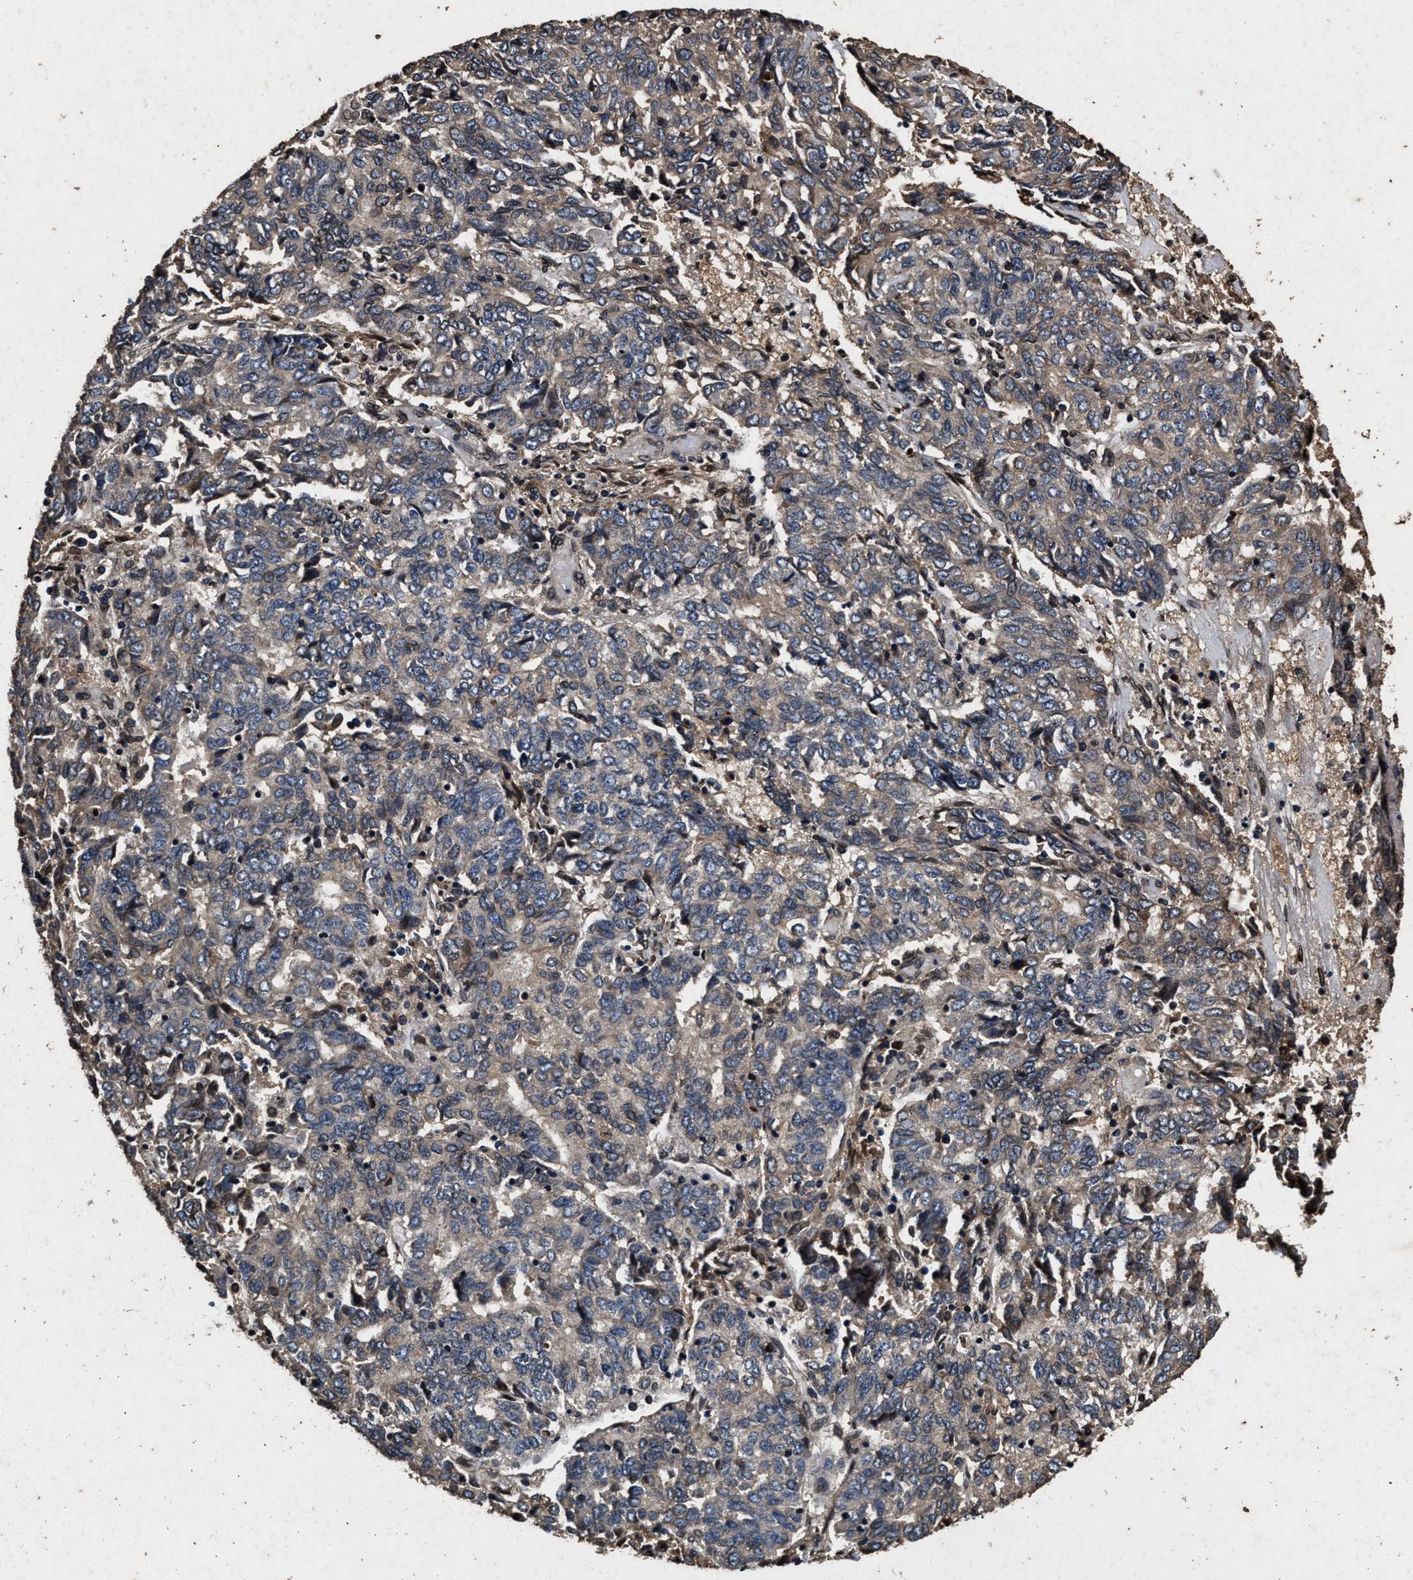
{"staining": {"intensity": "weak", "quantity": "25%-75%", "location": "cytoplasmic/membranous"}, "tissue": "endometrial cancer", "cell_type": "Tumor cells", "image_type": "cancer", "snomed": [{"axis": "morphology", "description": "Adenocarcinoma, NOS"}, {"axis": "topography", "description": "Endometrium"}], "caption": "Immunohistochemistry (DAB (3,3'-diaminobenzidine)) staining of human adenocarcinoma (endometrial) reveals weak cytoplasmic/membranous protein expression in approximately 25%-75% of tumor cells.", "gene": "ACCS", "patient": {"sex": "female", "age": 80}}